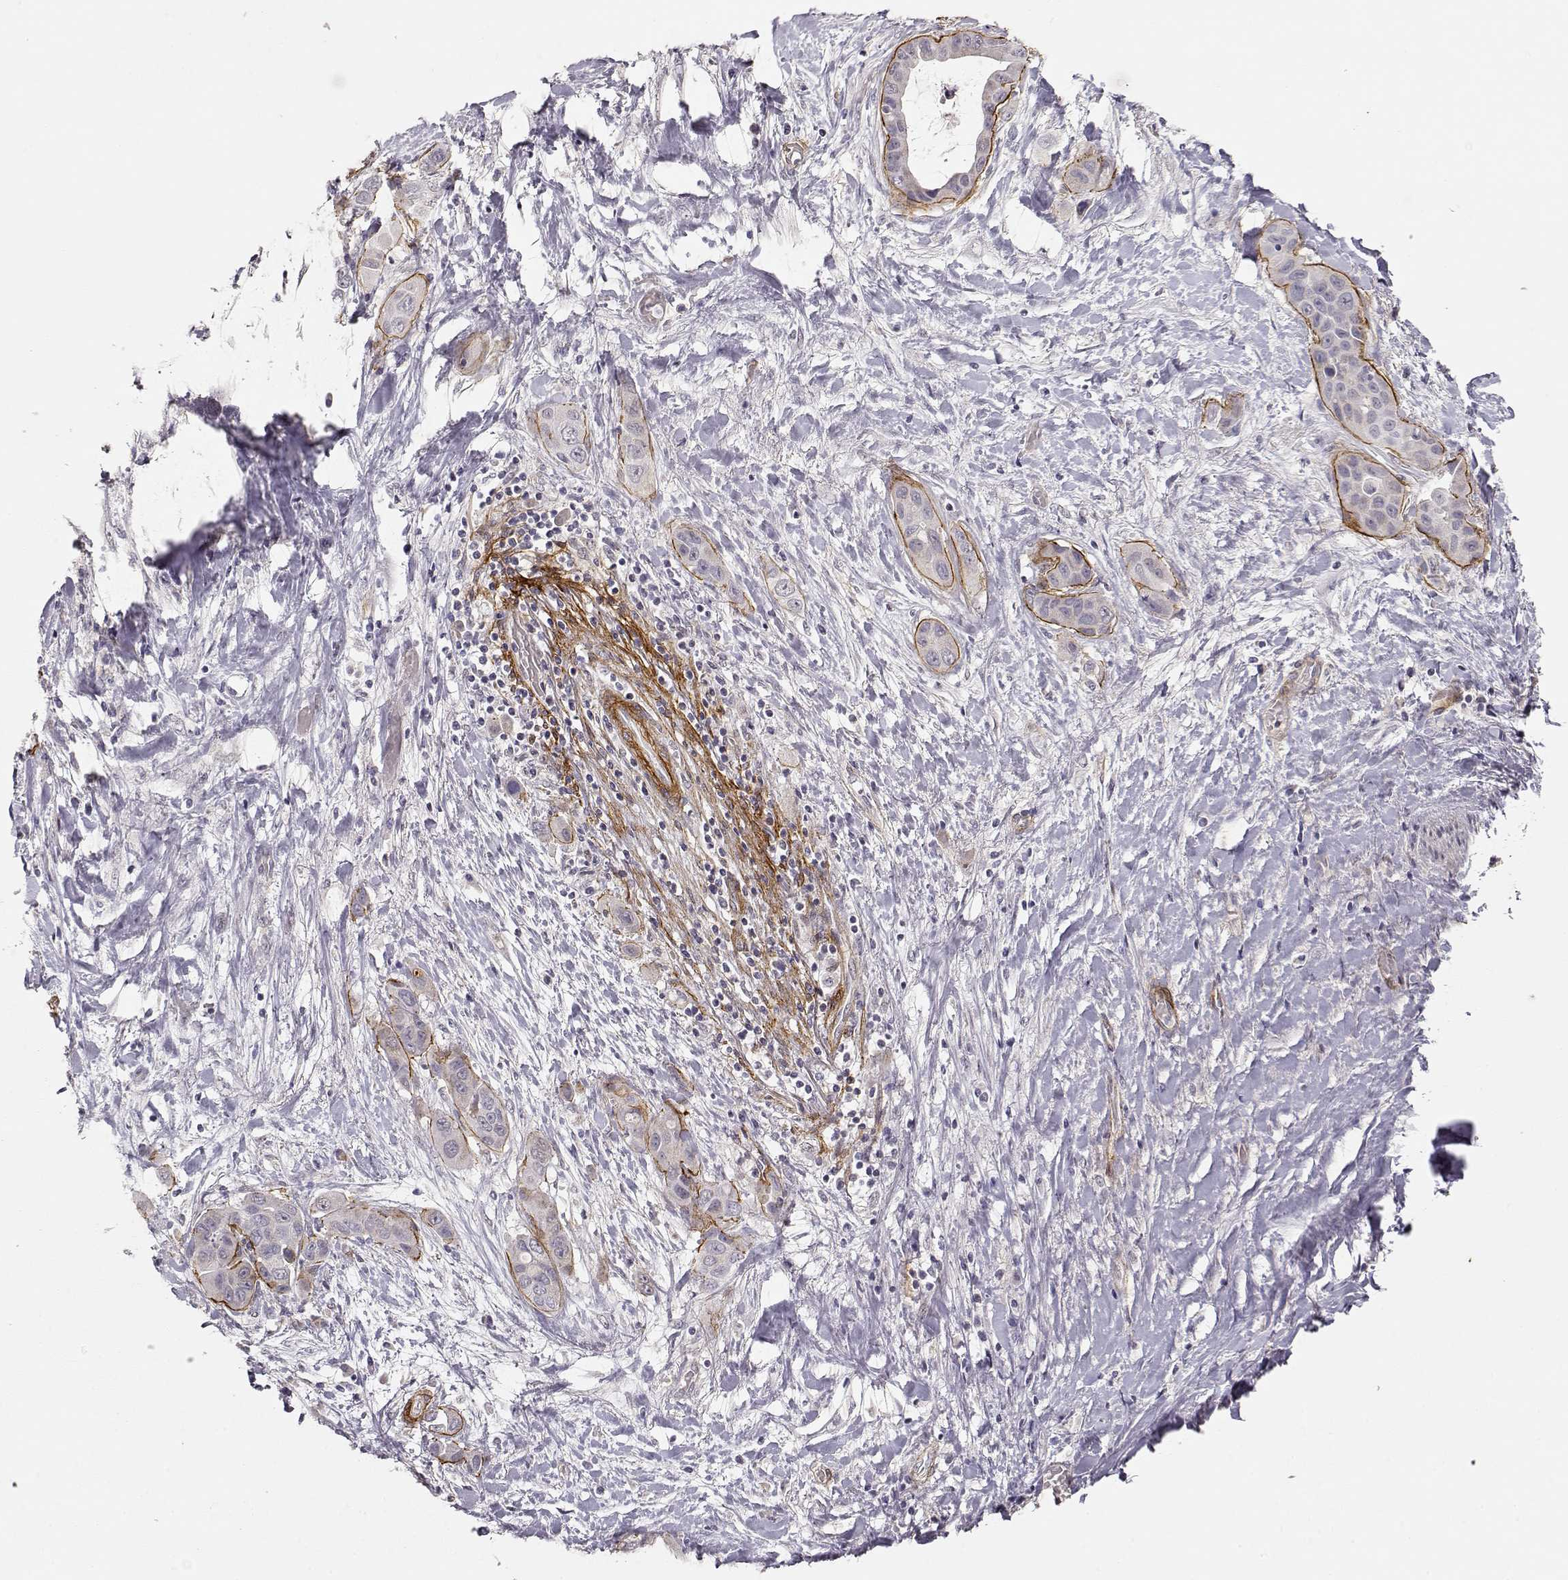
{"staining": {"intensity": "negative", "quantity": "none", "location": "none"}, "tissue": "liver cancer", "cell_type": "Tumor cells", "image_type": "cancer", "snomed": [{"axis": "morphology", "description": "Cholangiocarcinoma"}, {"axis": "topography", "description": "Liver"}], "caption": "DAB immunohistochemical staining of liver cholangiocarcinoma reveals no significant expression in tumor cells.", "gene": "LAMA5", "patient": {"sex": "female", "age": 52}}